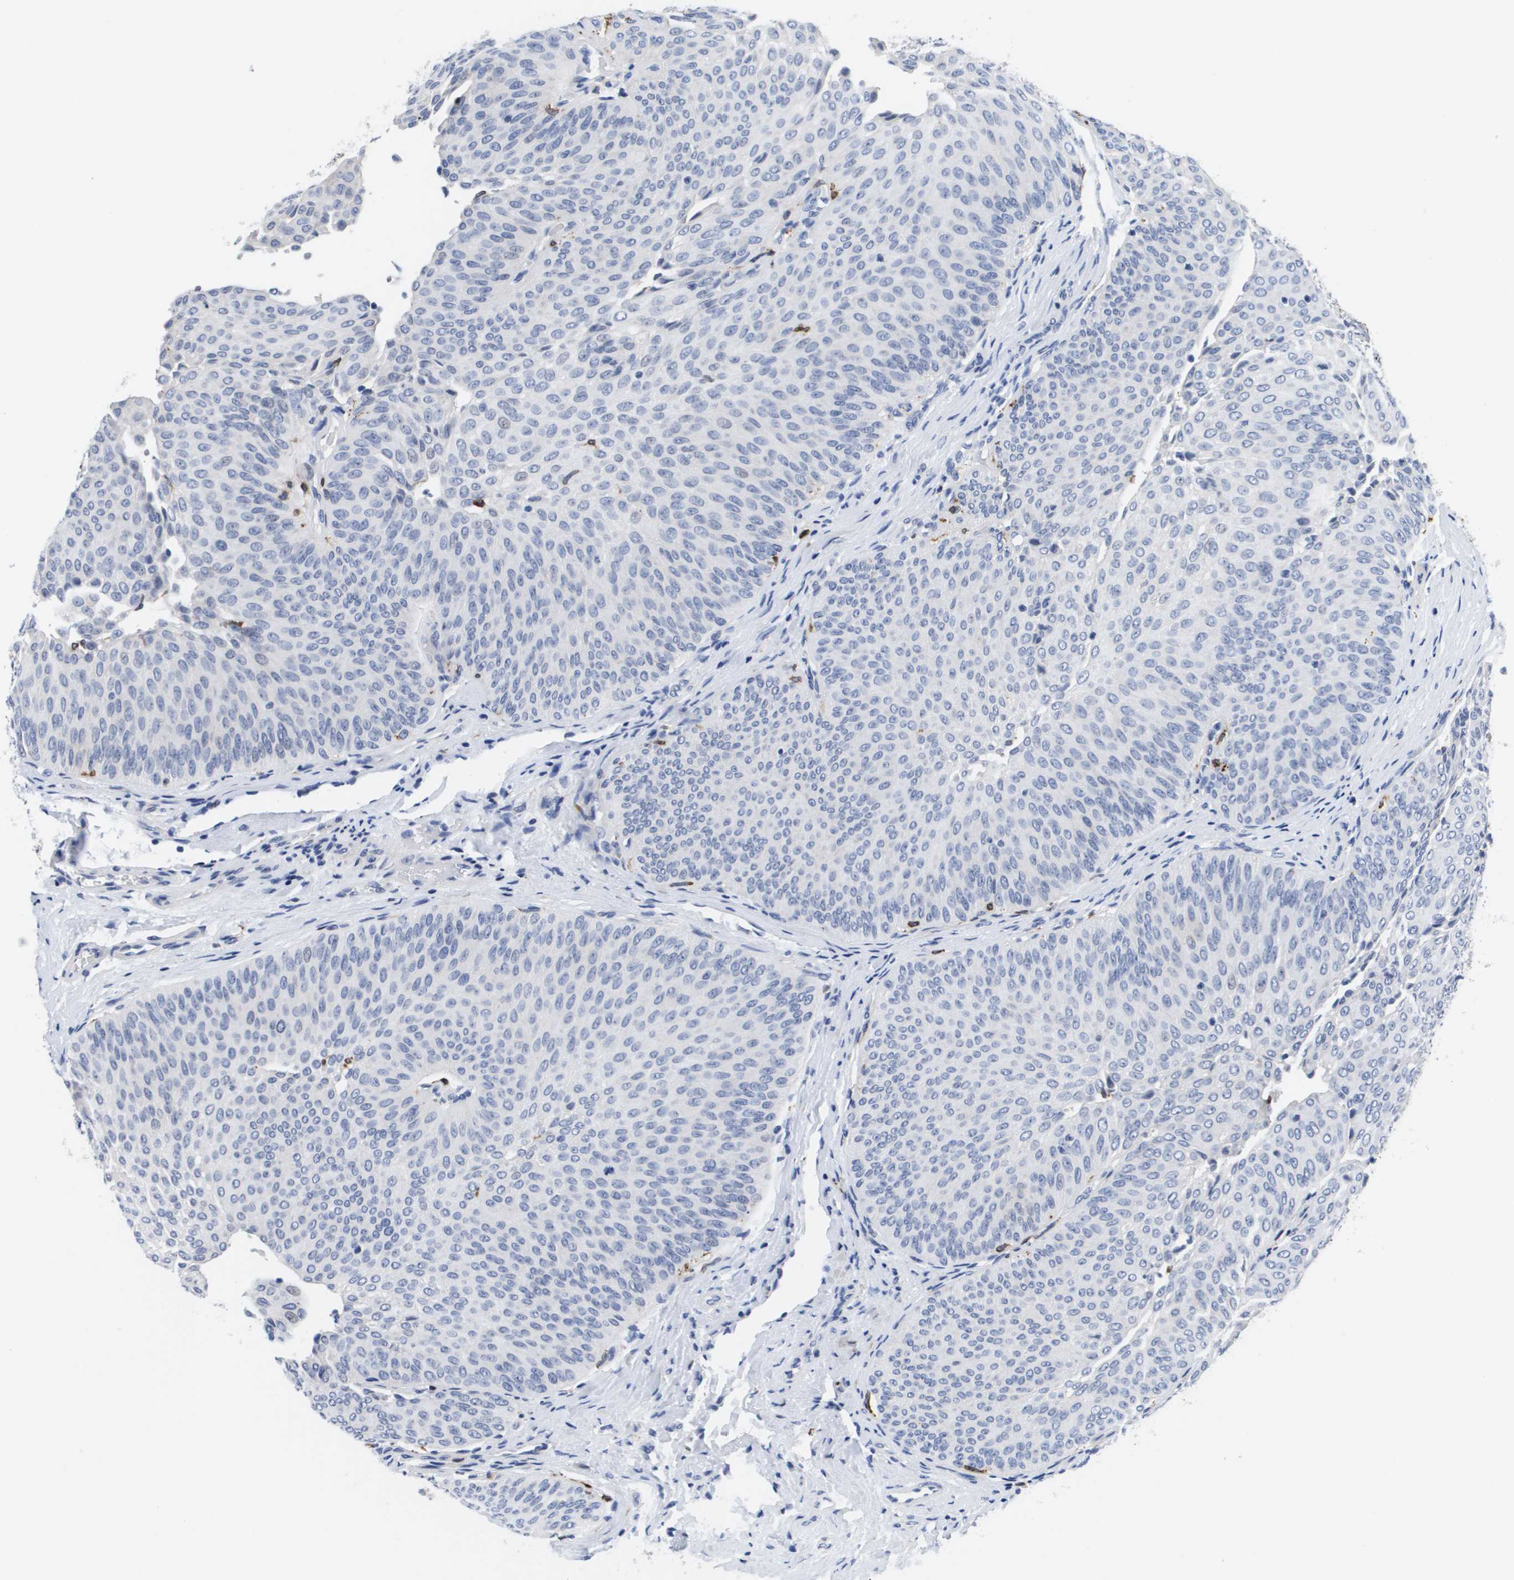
{"staining": {"intensity": "negative", "quantity": "none", "location": "none"}, "tissue": "urothelial cancer", "cell_type": "Tumor cells", "image_type": "cancer", "snomed": [{"axis": "morphology", "description": "Urothelial carcinoma, Low grade"}, {"axis": "topography", "description": "Urinary bladder"}], "caption": "The IHC photomicrograph has no significant expression in tumor cells of urothelial carcinoma (low-grade) tissue. (Stains: DAB IHC with hematoxylin counter stain, Microscopy: brightfield microscopy at high magnification).", "gene": "HMOX1", "patient": {"sex": "female", "age": 60}}